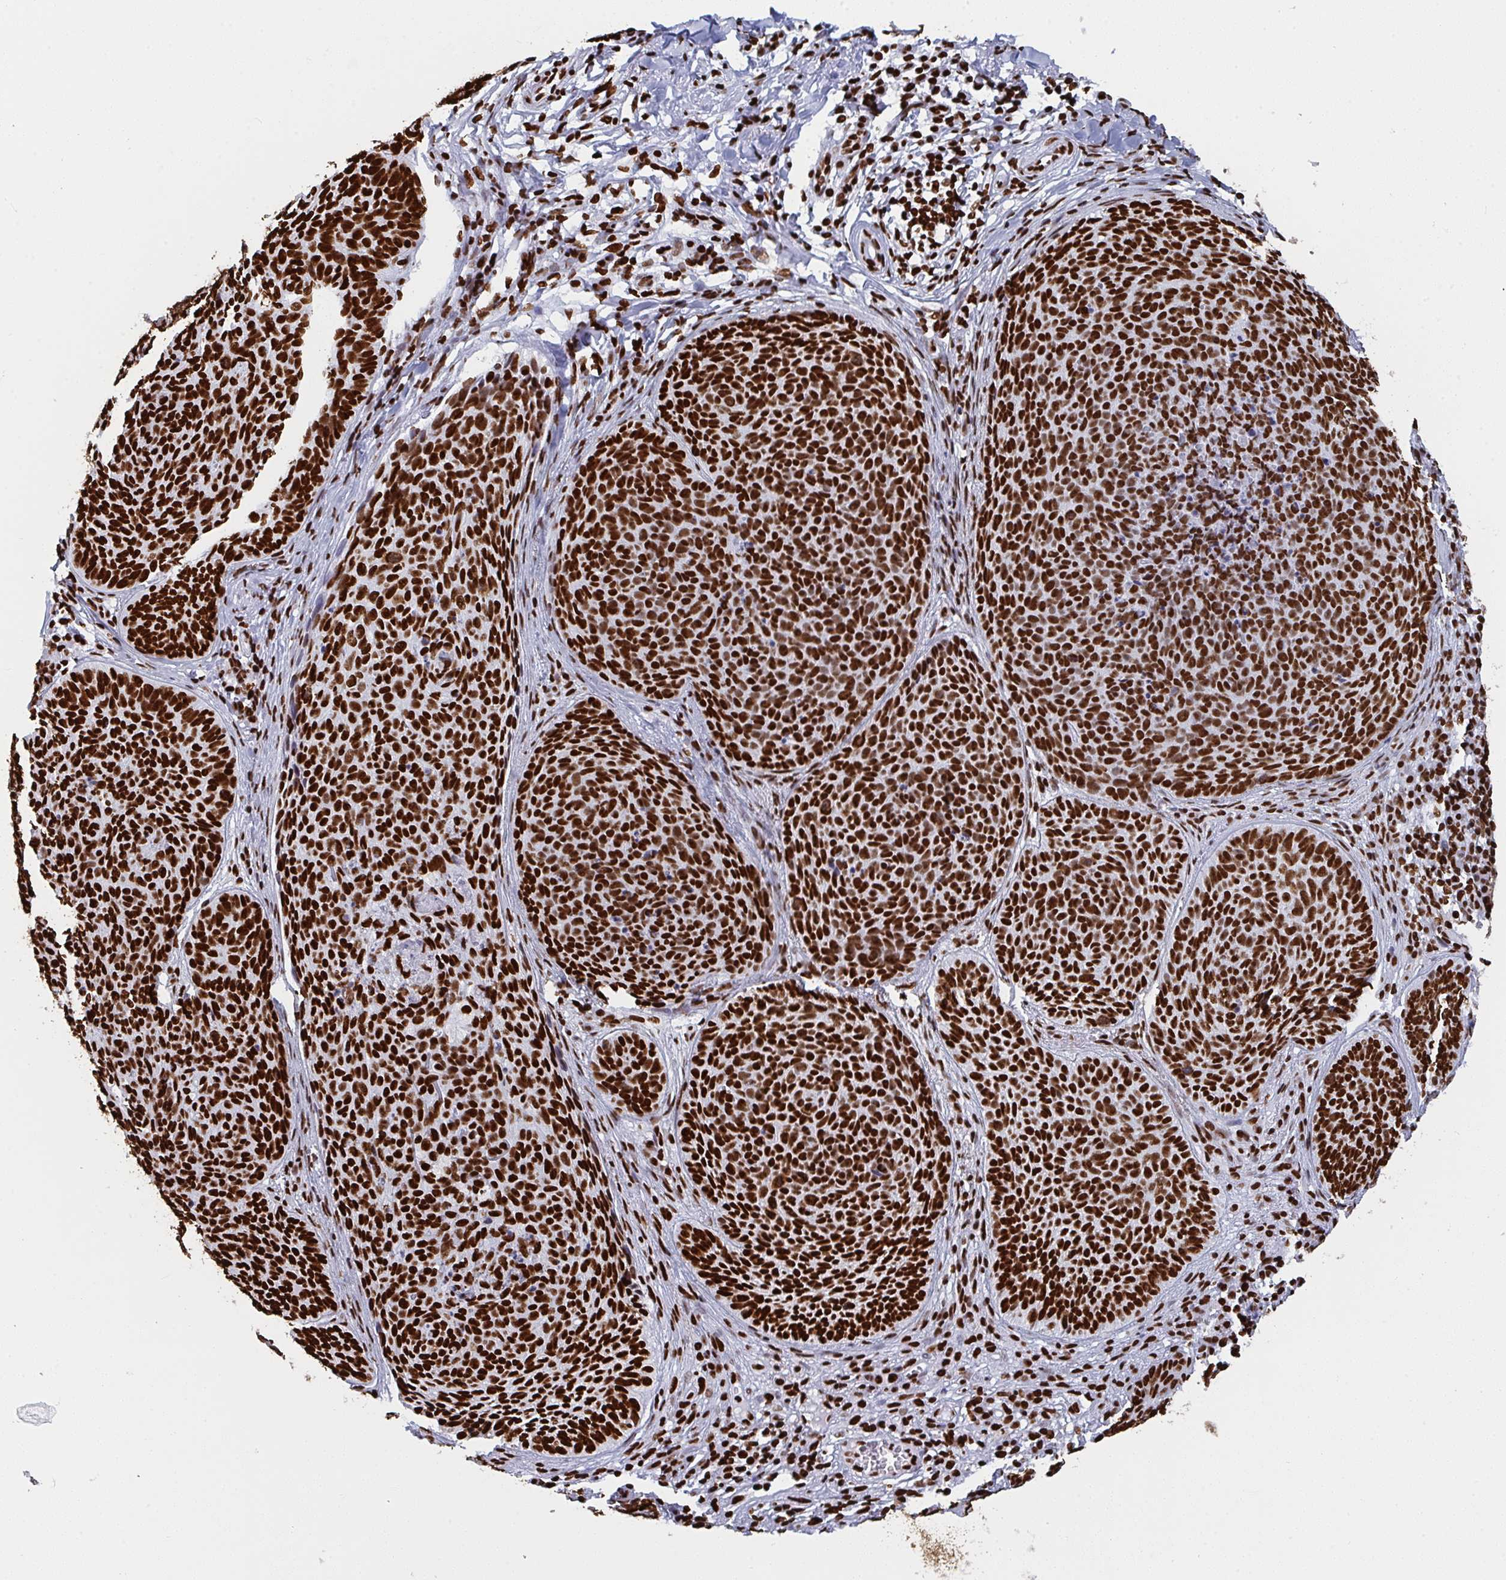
{"staining": {"intensity": "strong", "quantity": ">75%", "location": "nuclear"}, "tissue": "skin cancer", "cell_type": "Tumor cells", "image_type": "cancer", "snomed": [{"axis": "morphology", "description": "Basal cell carcinoma"}, {"axis": "topography", "description": "Skin"}, {"axis": "topography", "description": "Skin of face"}], "caption": "The immunohistochemical stain labels strong nuclear expression in tumor cells of skin basal cell carcinoma tissue.", "gene": "GAR1", "patient": {"sex": "male", "age": 56}}